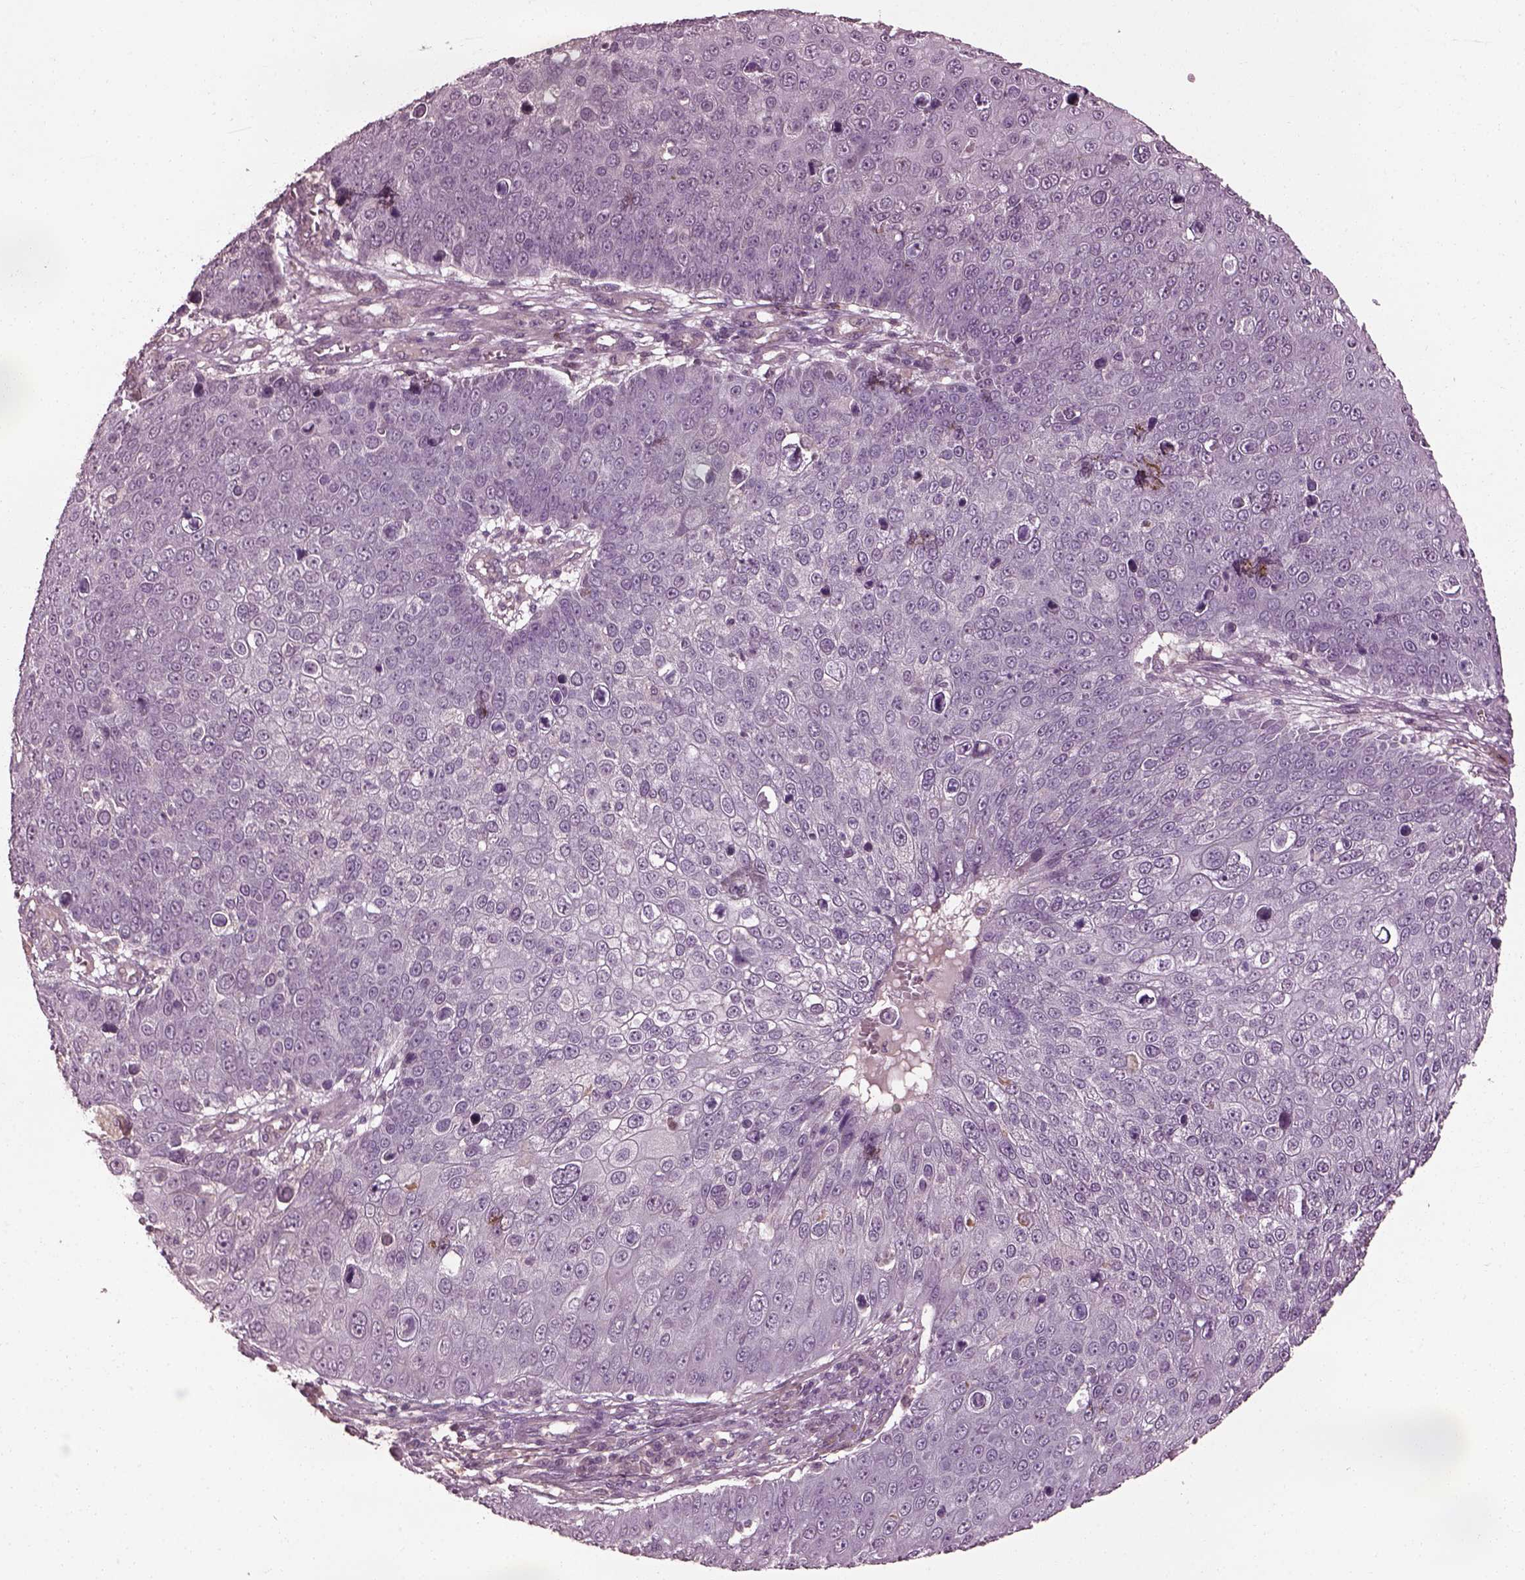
{"staining": {"intensity": "negative", "quantity": "none", "location": "none"}, "tissue": "skin cancer", "cell_type": "Tumor cells", "image_type": "cancer", "snomed": [{"axis": "morphology", "description": "Squamous cell carcinoma, NOS"}, {"axis": "topography", "description": "Skin"}], "caption": "This is an IHC image of skin squamous cell carcinoma. There is no staining in tumor cells.", "gene": "EFEMP1", "patient": {"sex": "male", "age": 71}}